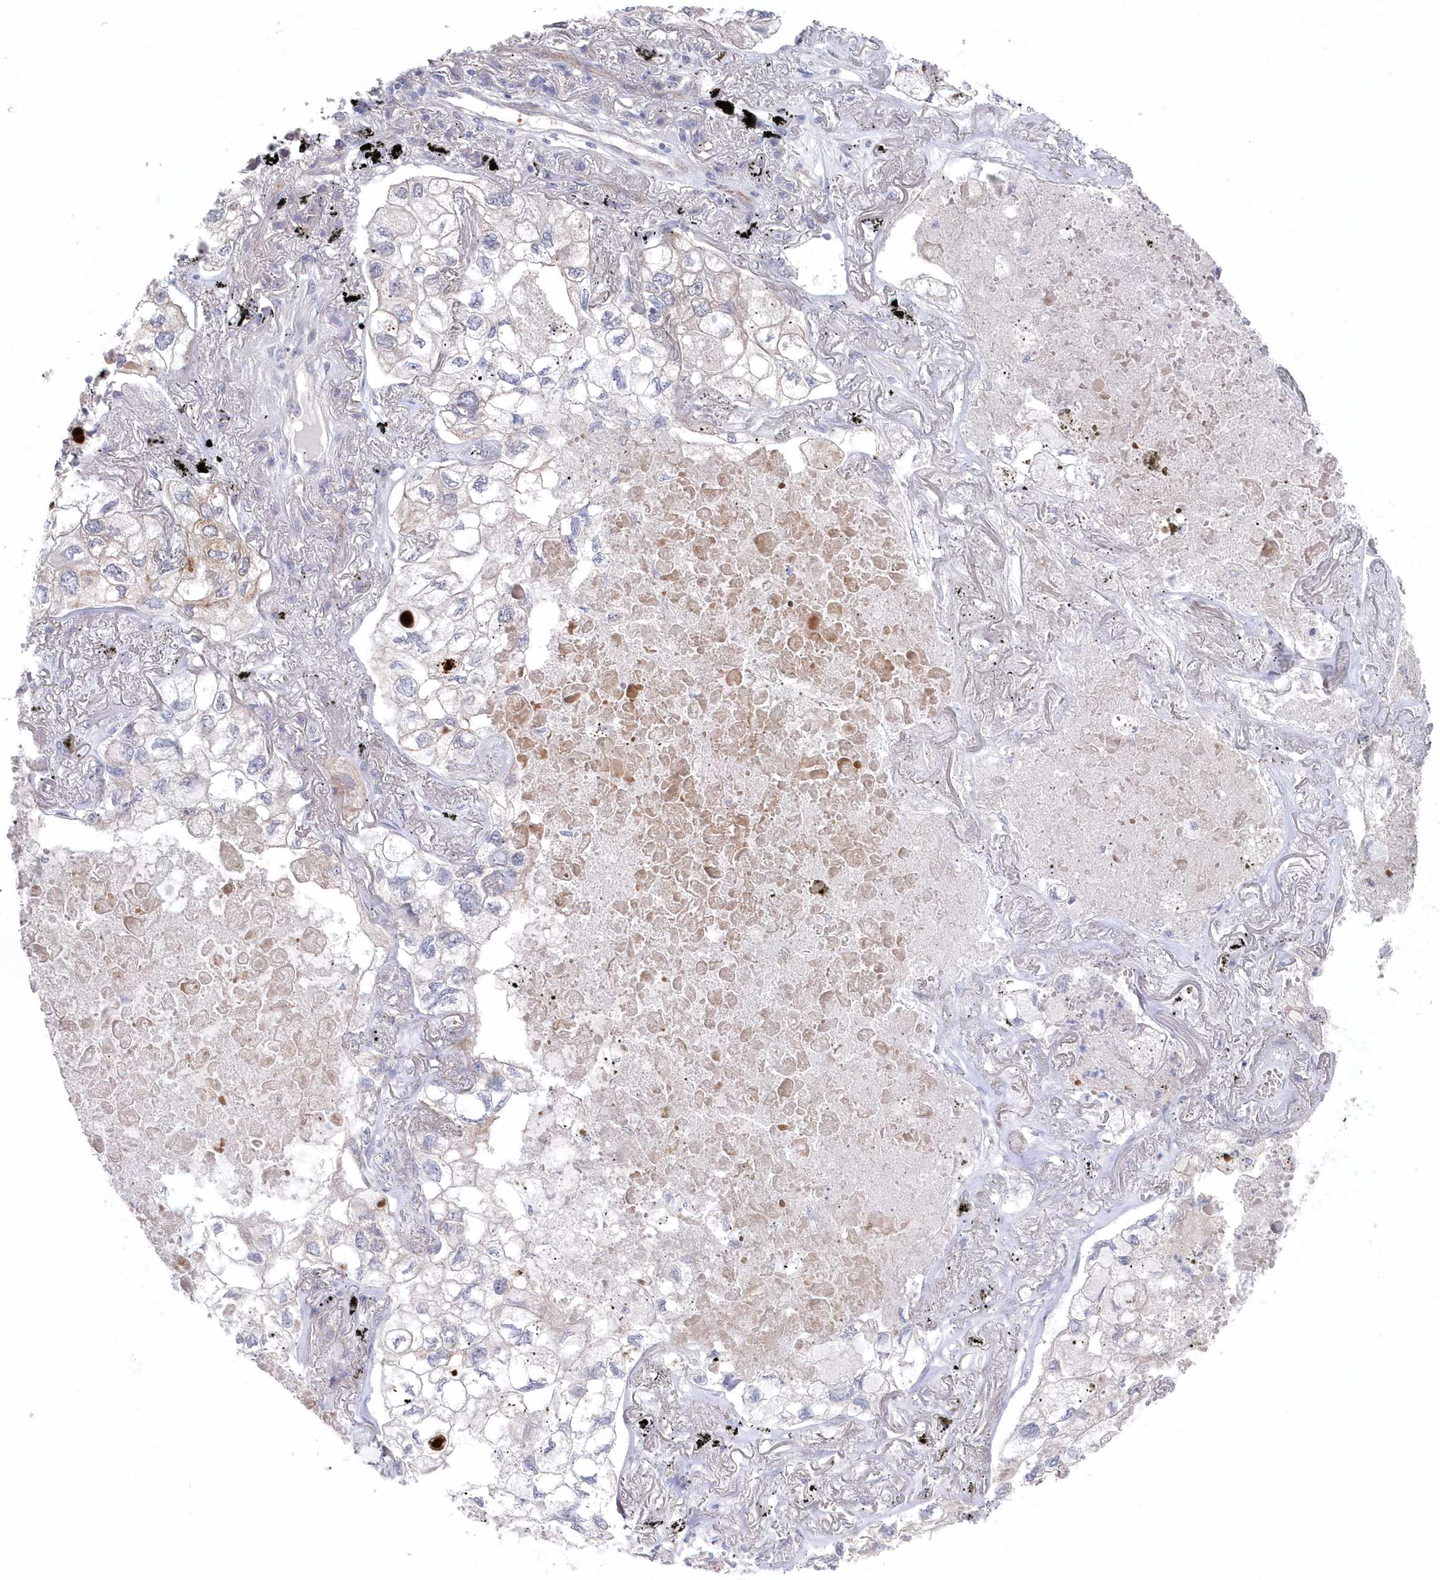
{"staining": {"intensity": "weak", "quantity": "<25%", "location": "cytoplasmic/membranous"}, "tissue": "lung cancer", "cell_type": "Tumor cells", "image_type": "cancer", "snomed": [{"axis": "morphology", "description": "Adenocarcinoma, NOS"}, {"axis": "topography", "description": "Lung"}], "caption": "Adenocarcinoma (lung) was stained to show a protein in brown. There is no significant positivity in tumor cells. (Stains: DAB immunohistochemistry with hematoxylin counter stain, Microscopy: brightfield microscopy at high magnification).", "gene": "KIAA1586", "patient": {"sex": "male", "age": 65}}